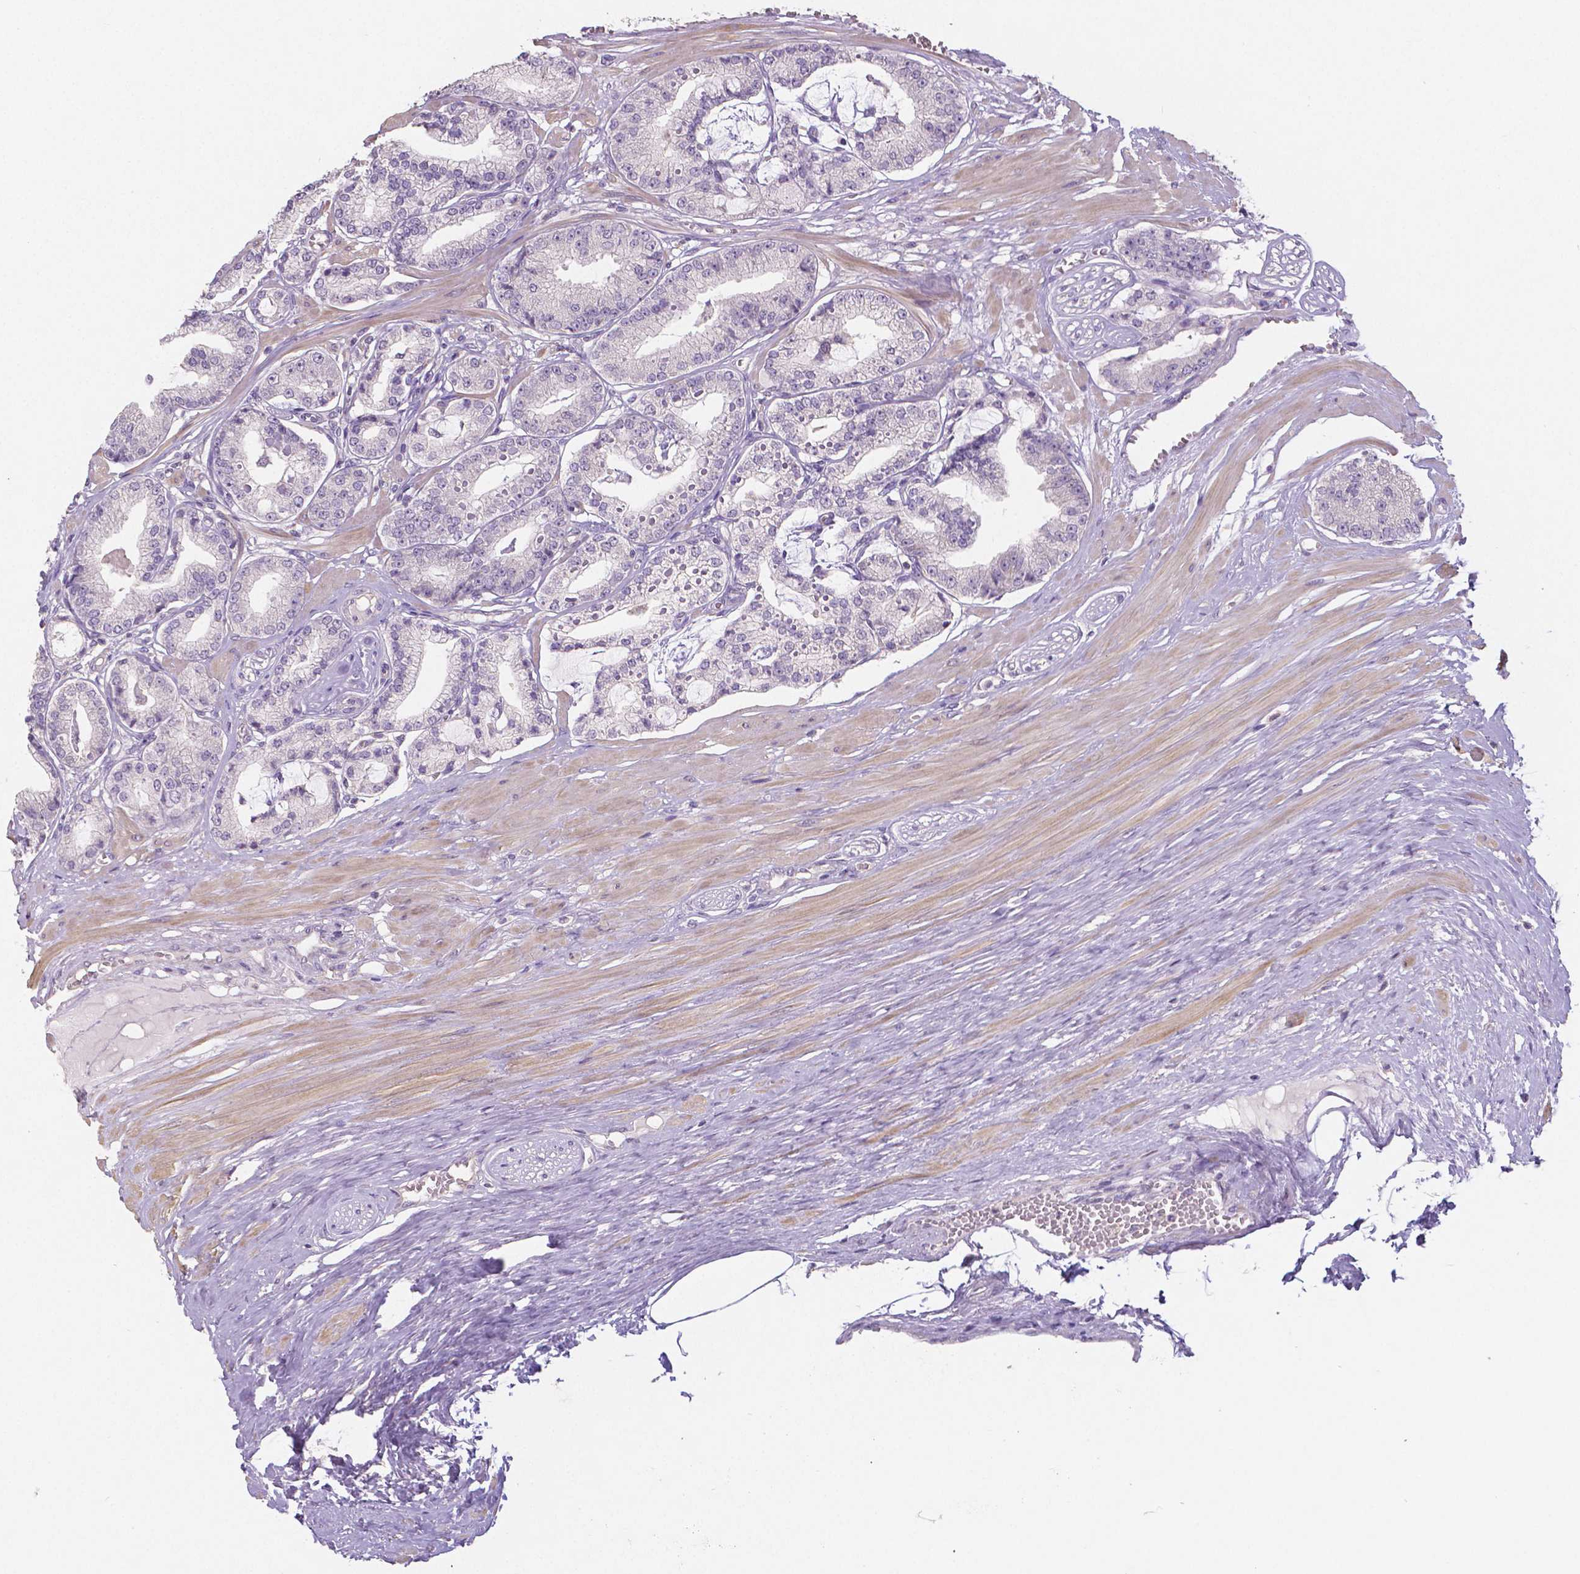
{"staining": {"intensity": "negative", "quantity": "none", "location": "none"}, "tissue": "prostate cancer", "cell_type": "Tumor cells", "image_type": "cancer", "snomed": [{"axis": "morphology", "description": "Adenocarcinoma, High grade"}, {"axis": "topography", "description": "Prostate"}], "caption": "Micrograph shows no significant protein positivity in tumor cells of adenocarcinoma (high-grade) (prostate).", "gene": "CRMP1", "patient": {"sex": "male", "age": 71}}